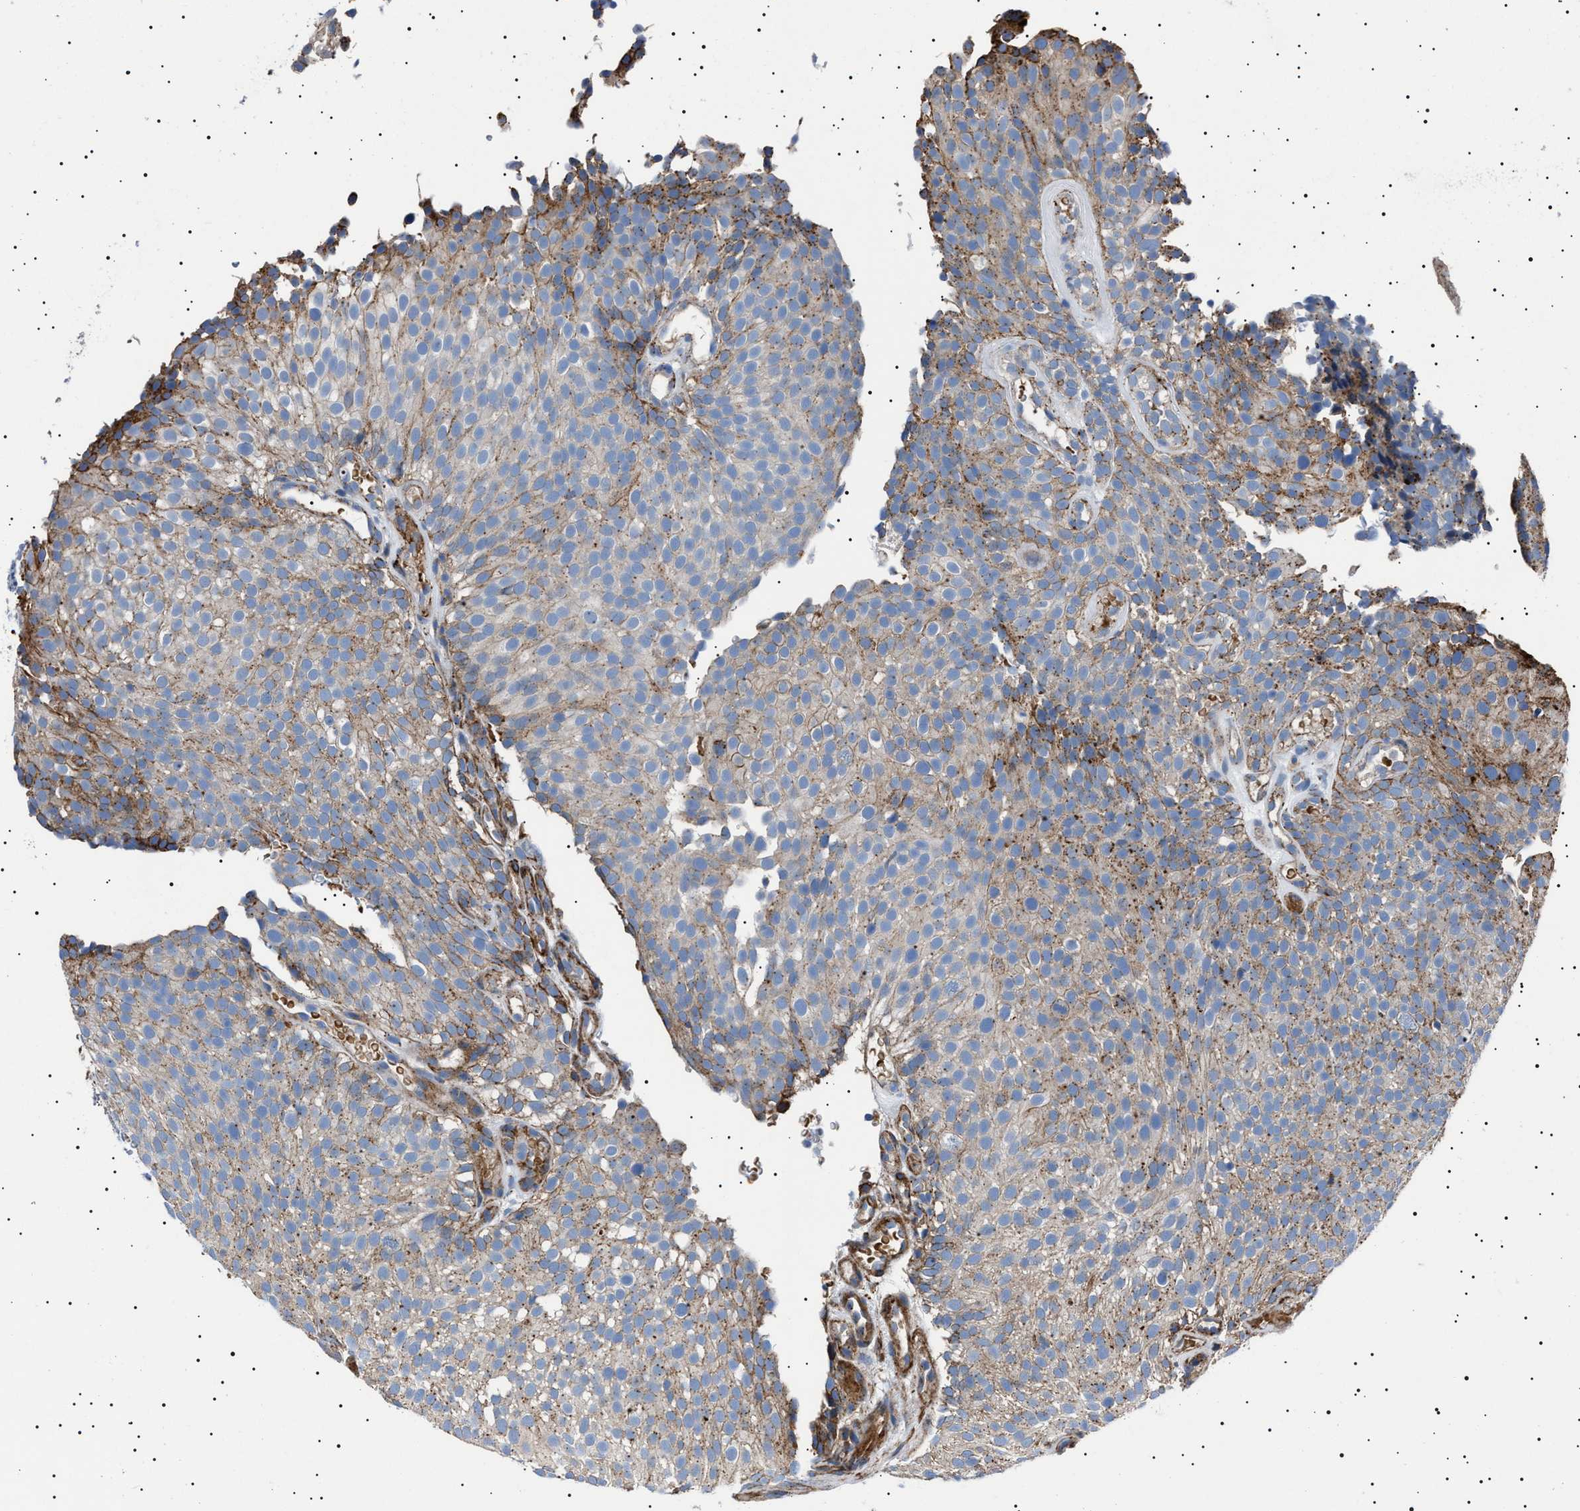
{"staining": {"intensity": "moderate", "quantity": "25%-75%", "location": "cytoplasmic/membranous"}, "tissue": "urothelial cancer", "cell_type": "Tumor cells", "image_type": "cancer", "snomed": [{"axis": "morphology", "description": "Urothelial carcinoma, Low grade"}, {"axis": "topography", "description": "Urinary bladder"}], "caption": "Urothelial carcinoma (low-grade) tissue exhibits moderate cytoplasmic/membranous positivity in about 25%-75% of tumor cells, visualized by immunohistochemistry.", "gene": "NEU1", "patient": {"sex": "male", "age": 78}}